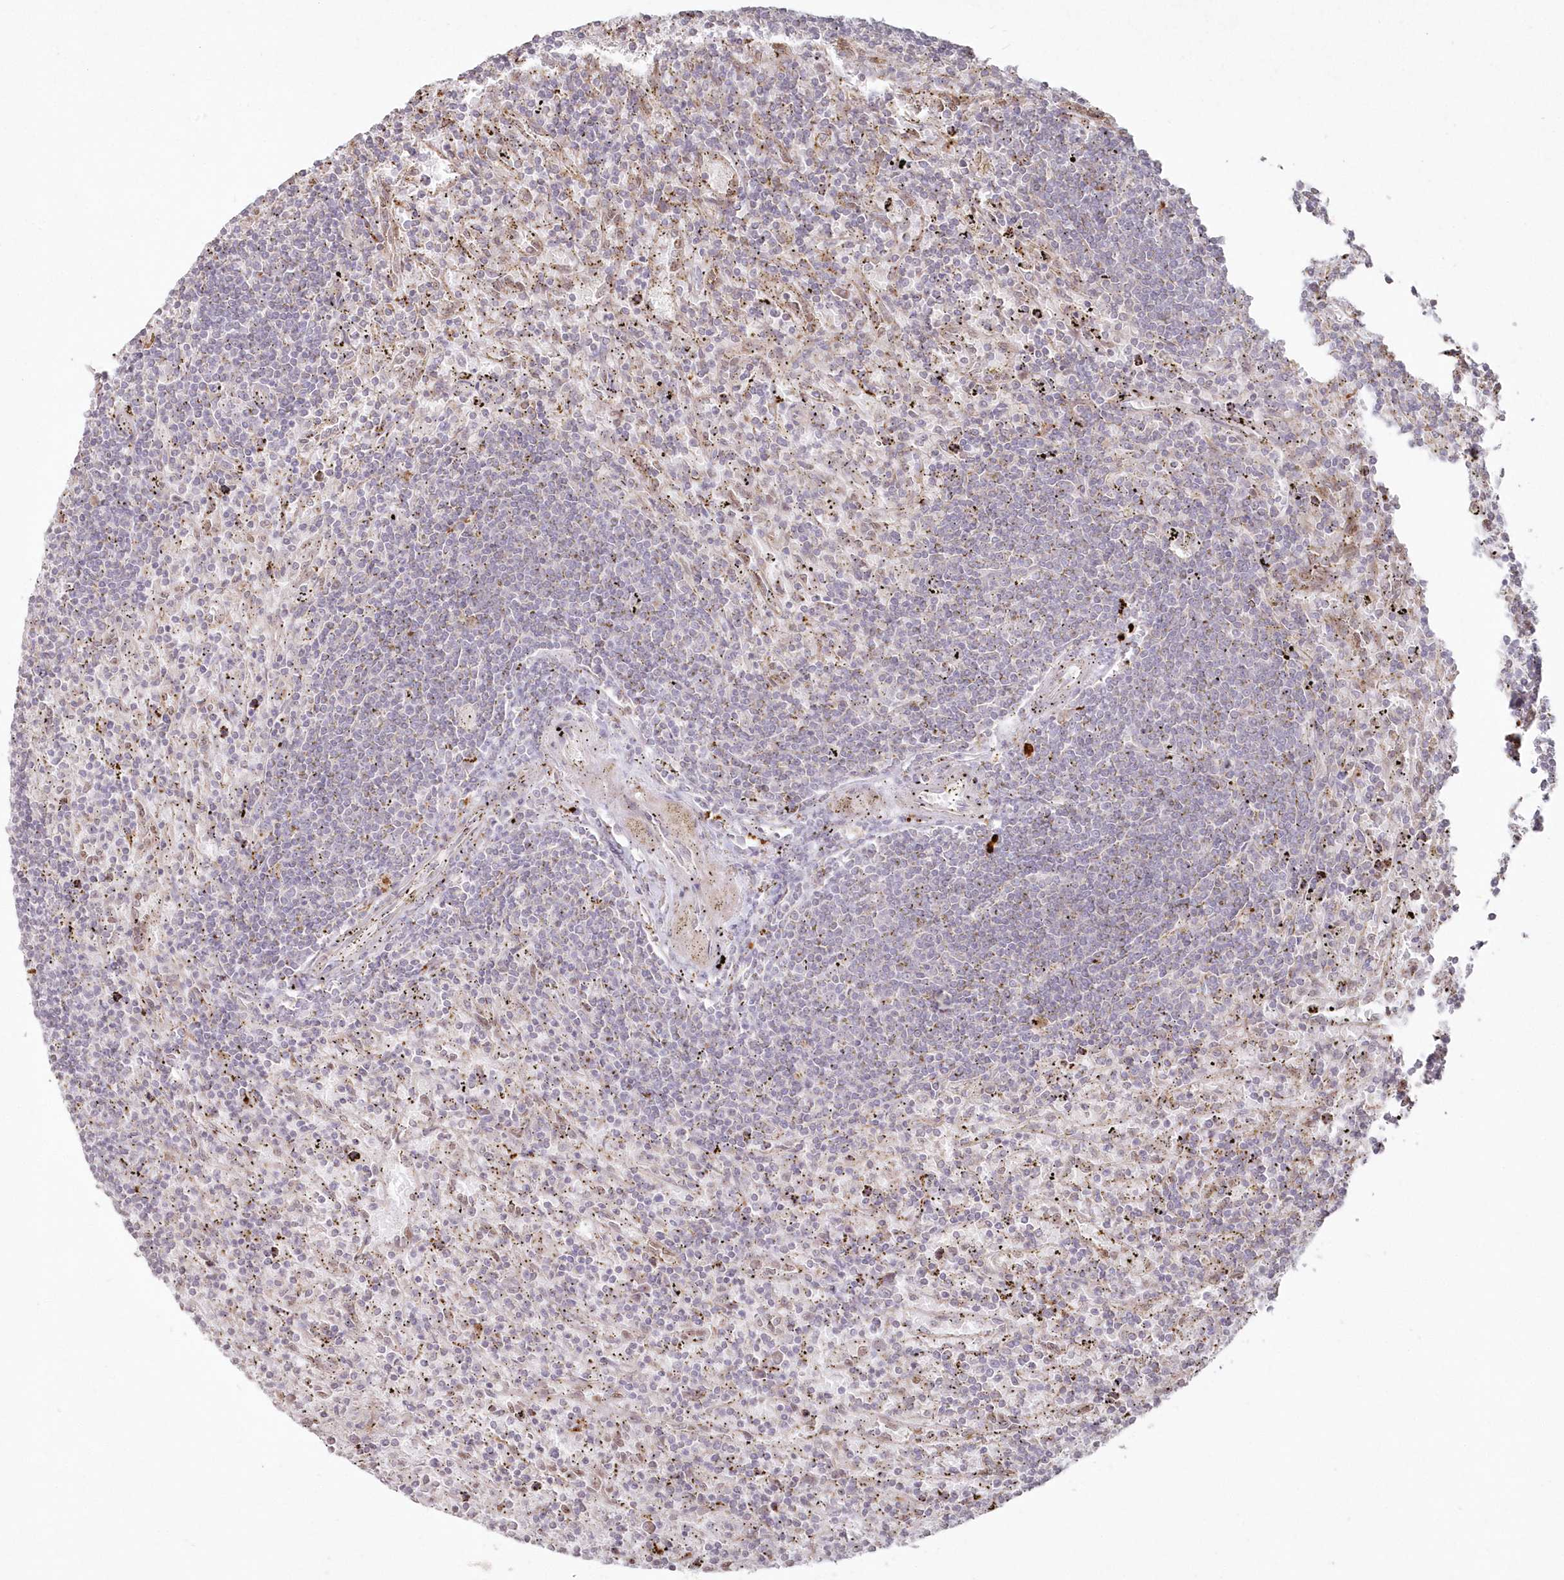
{"staining": {"intensity": "negative", "quantity": "none", "location": "none"}, "tissue": "lymphoma", "cell_type": "Tumor cells", "image_type": "cancer", "snomed": [{"axis": "morphology", "description": "Malignant lymphoma, non-Hodgkin's type, Low grade"}, {"axis": "topography", "description": "Spleen"}], "caption": "DAB (3,3'-diaminobenzidine) immunohistochemical staining of human low-grade malignant lymphoma, non-Hodgkin's type displays no significant expression in tumor cells.", "gene": "ARSB", "patient": {"sex": "male", "age": 76}}